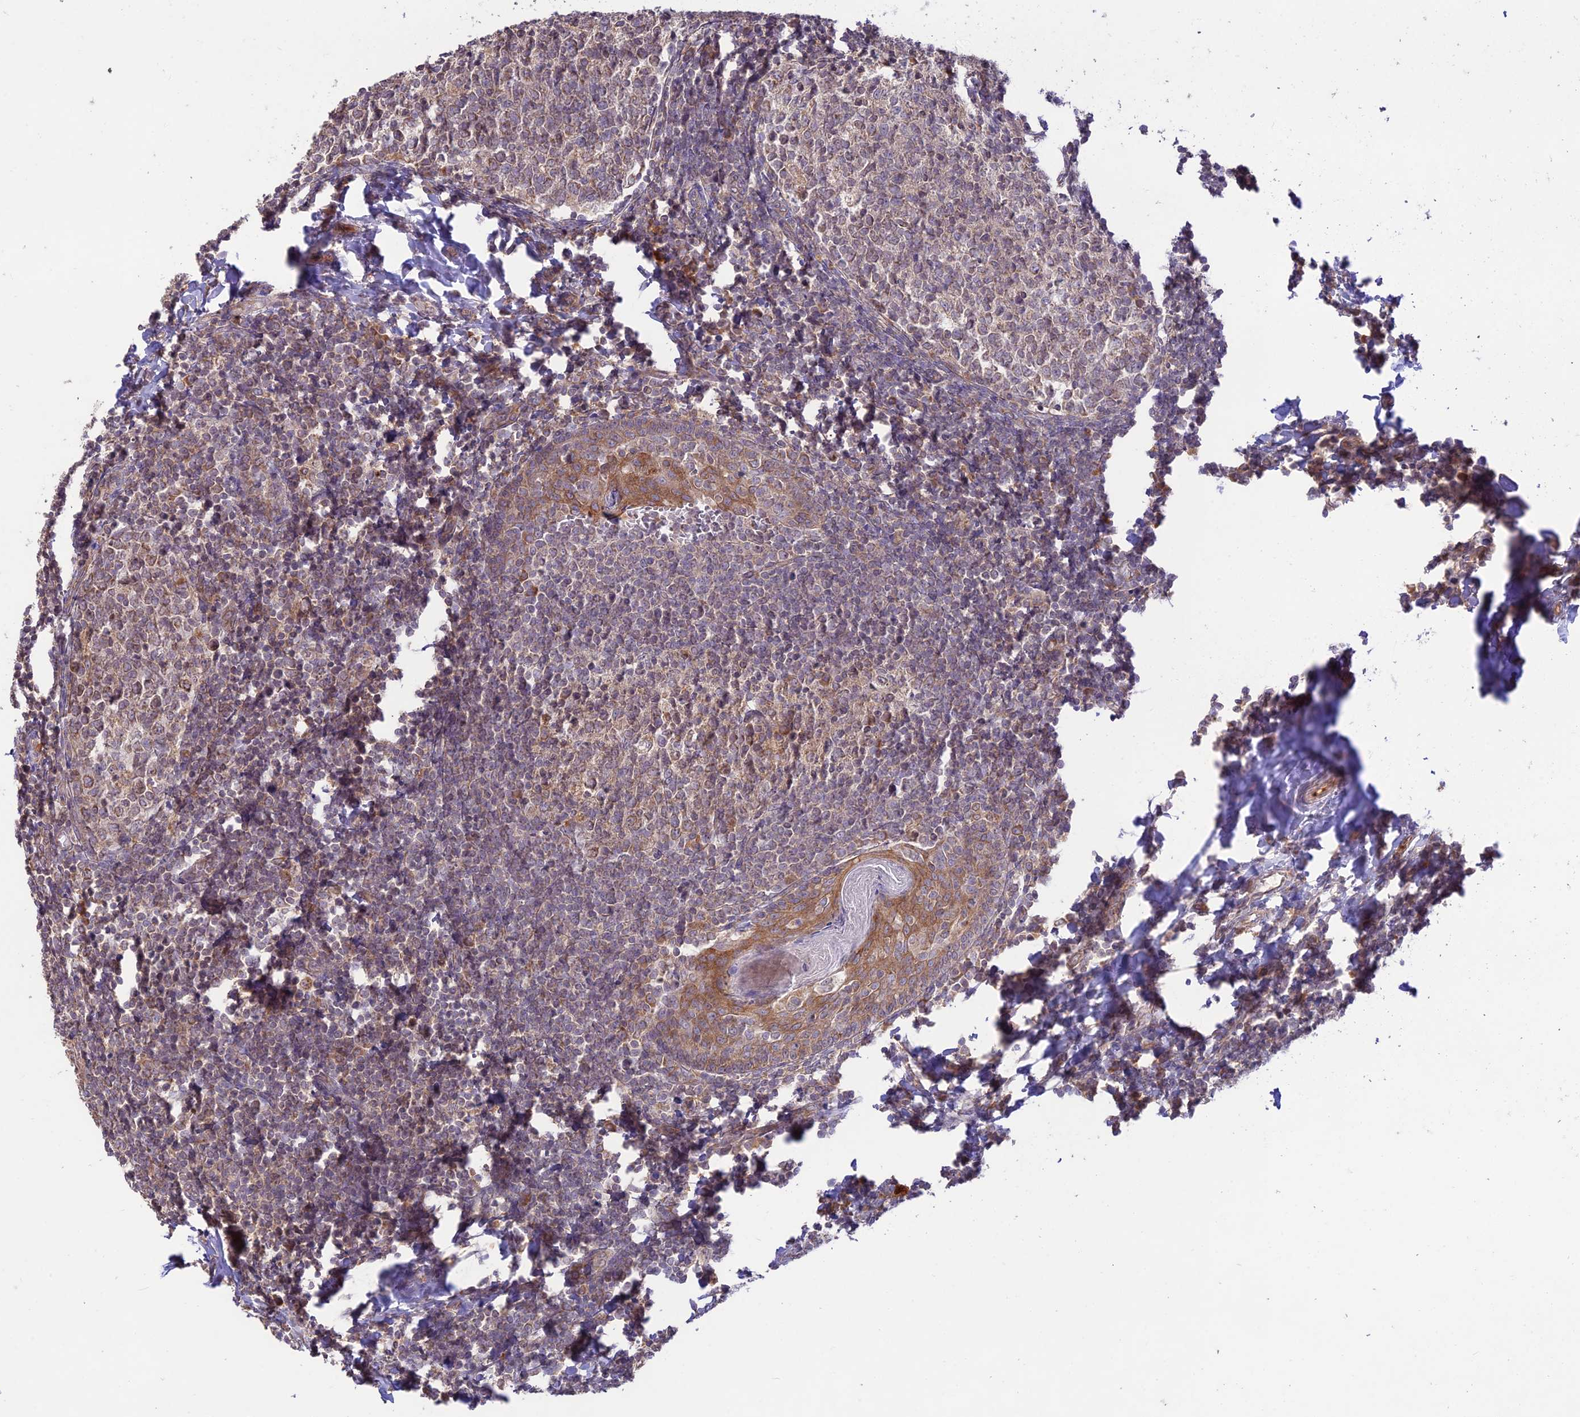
{"staining": {"intensity": "weak", "quantity": "25%-75%", "location": "cytoplasmic/membranous"}, "tissue": "tonsil", "cell_type": "Germinal center cells", "image_type": "normal", "snomed": [{"axis": "morphology", "description": "Normal tissue, NOS"}, {"axis": "topography", "description": "Tonsil"}], "caption": "Brown immunohistochemical staining in benign tonsil reveals weak cytoplasmic/membranous positivity in approximately 25%-75% of germinal center cells. (DAB (3,3'-diaminobenzidine) IHC, brown staining for protein, blue staining for nuclei).", "gene": "TMEM259", "patient": {"sex": "female", "age": 19}}